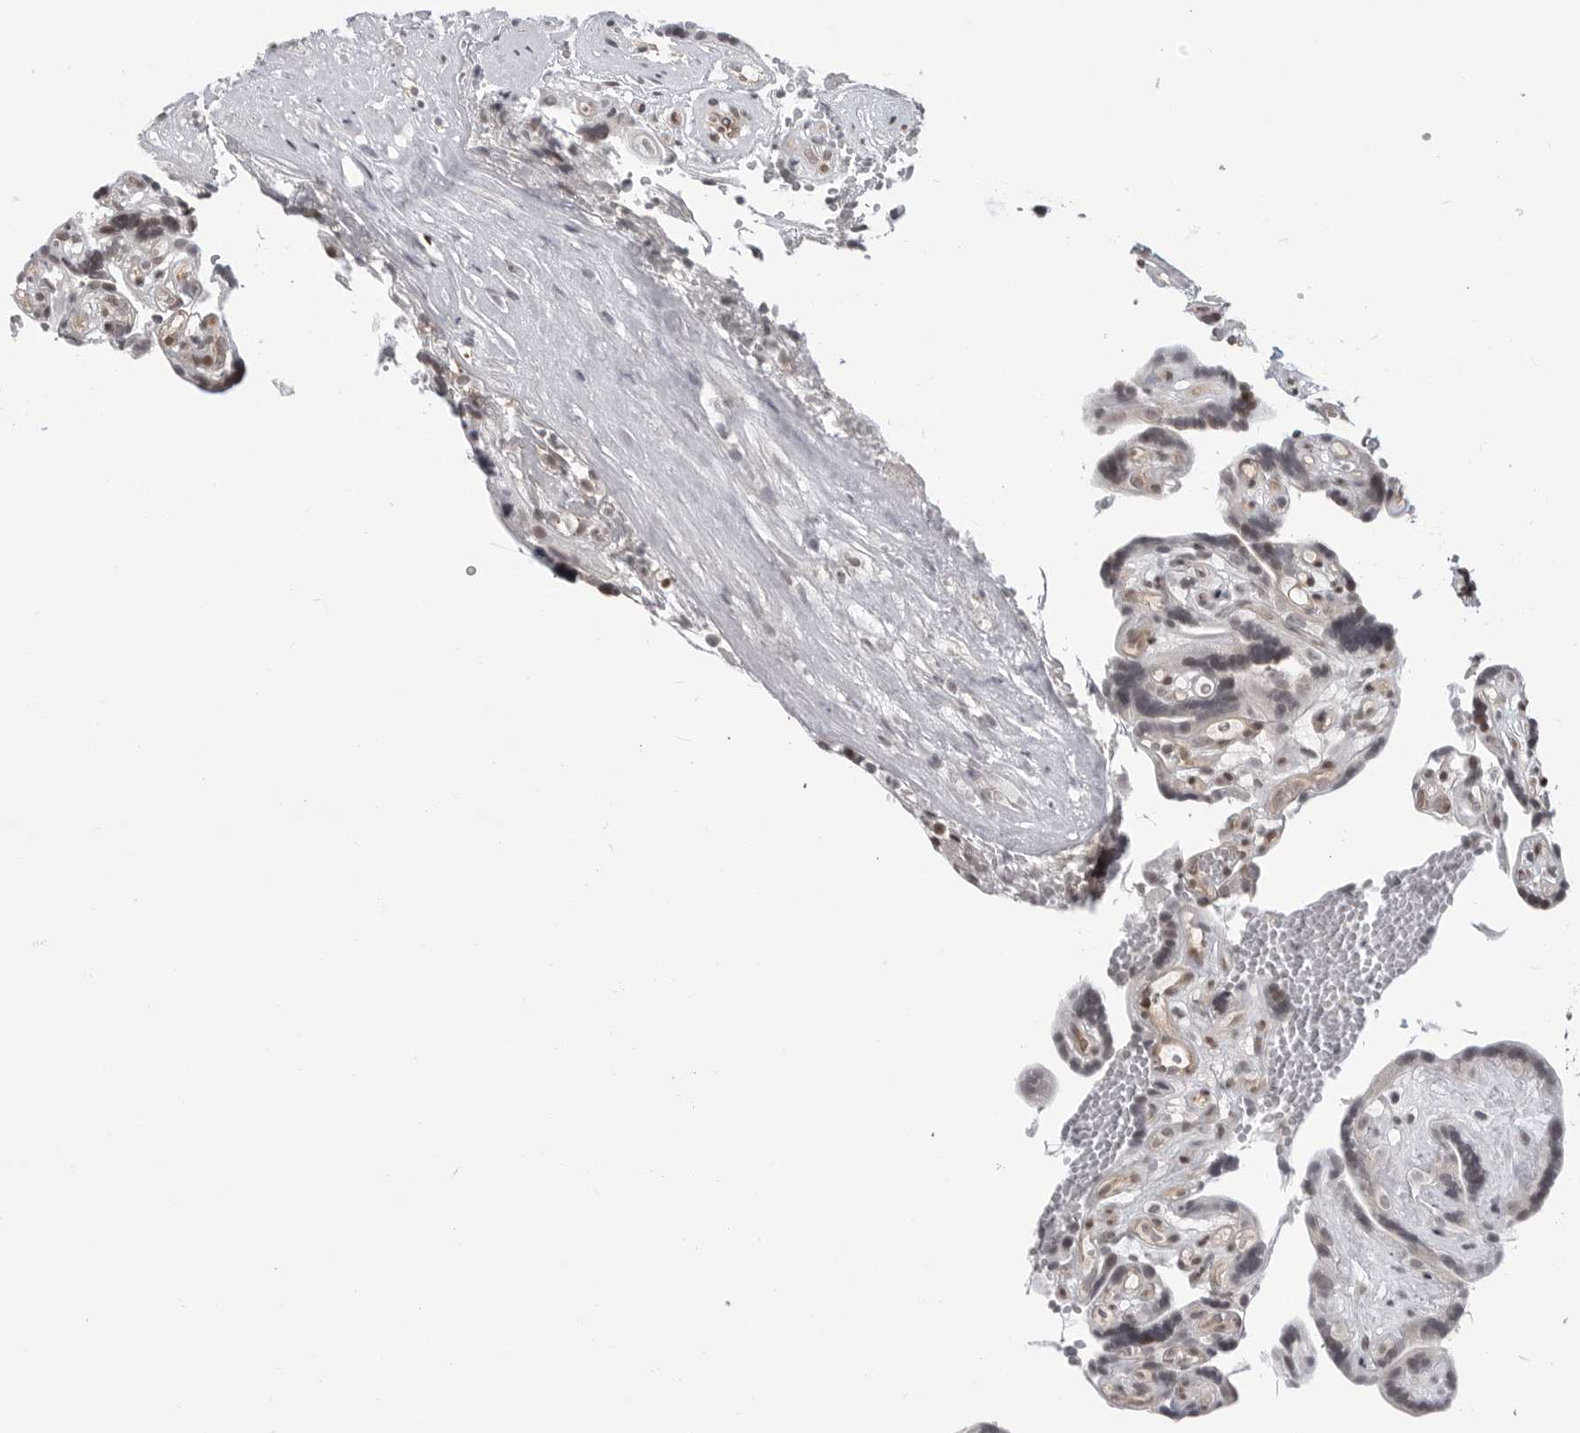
{"staining": {"intensity": "weak", "quantity": ">75%", "location": "nuclear"}, "tissue": "placenta", "cell_type": "Decidual cells", "image_type": "normal", "snomed": [{"axis": "morphology", "description": "Normal tissue, NOS"}, {"axis": "topography", "description": "Placenta"}], "caption": "Unremarkable placenta reveals weak nuclear expression in approximately >75% of decidual cells, visualized by immunohistochemistry. Immunohistochemistry stains the protein in brown and the nuclei are stained blue.", "gene": "C8orf33", "patient": {"sex": "female", "age": 30}}